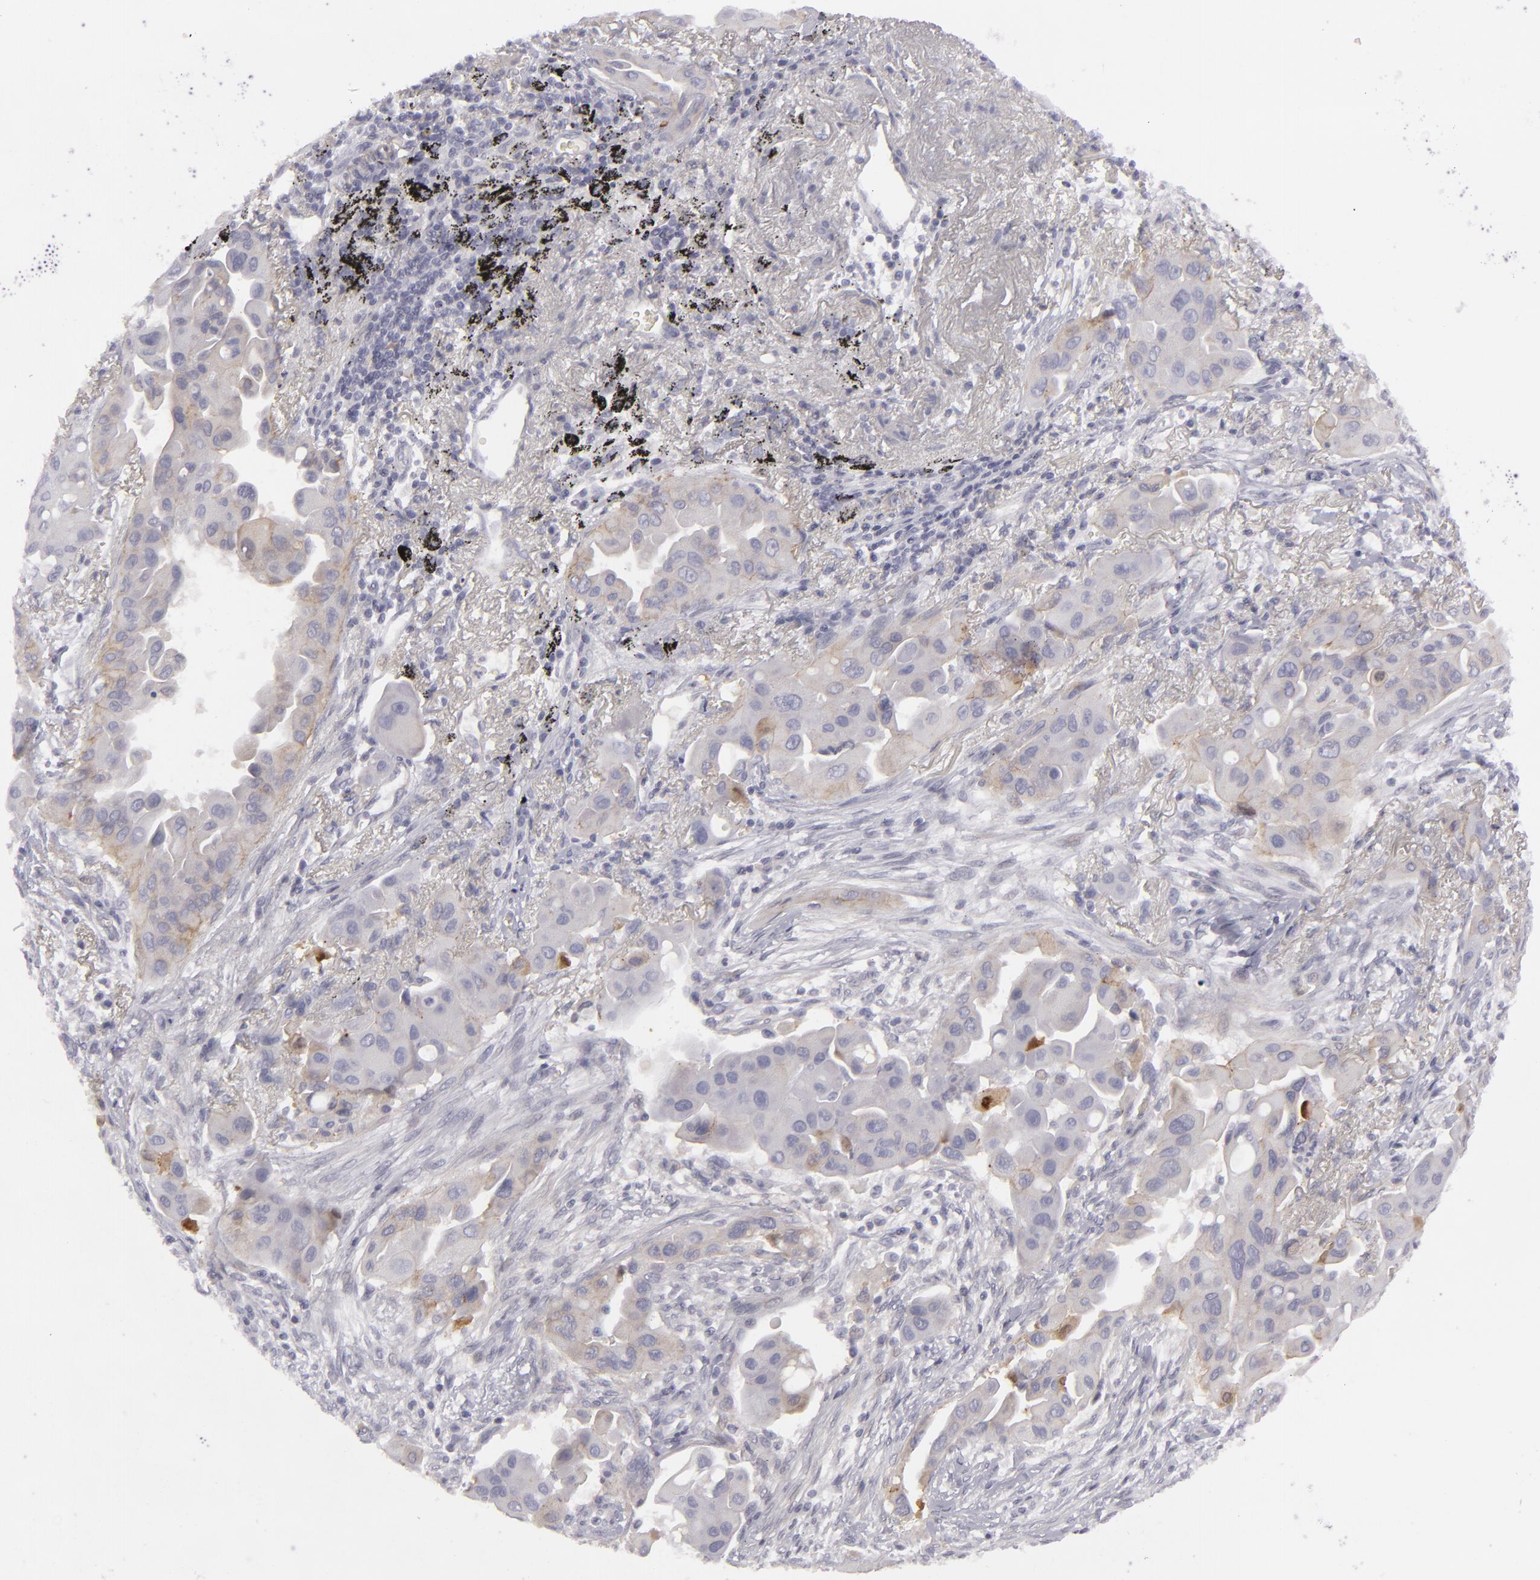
{"staining": {"intensity": "weak", "quantity": "<25%", "location": "cytoplasmic/membranous"}, "tissue": "lung cancer", "cell_type": "Tumor cells", "image_type": "cancer", "snomed": [{"axis": "morphology", "description": "Adenocarcinoma, NOS"}, {"axis": "topography", "description": "Lung"}], "caption": "A high-resolution histopathology image shows IHC staining of adenocarcinoma (lung), which shows no significant staining in tumor cells.", "gene": "JUP", "patient": {"sex": "male", "age": 68}}